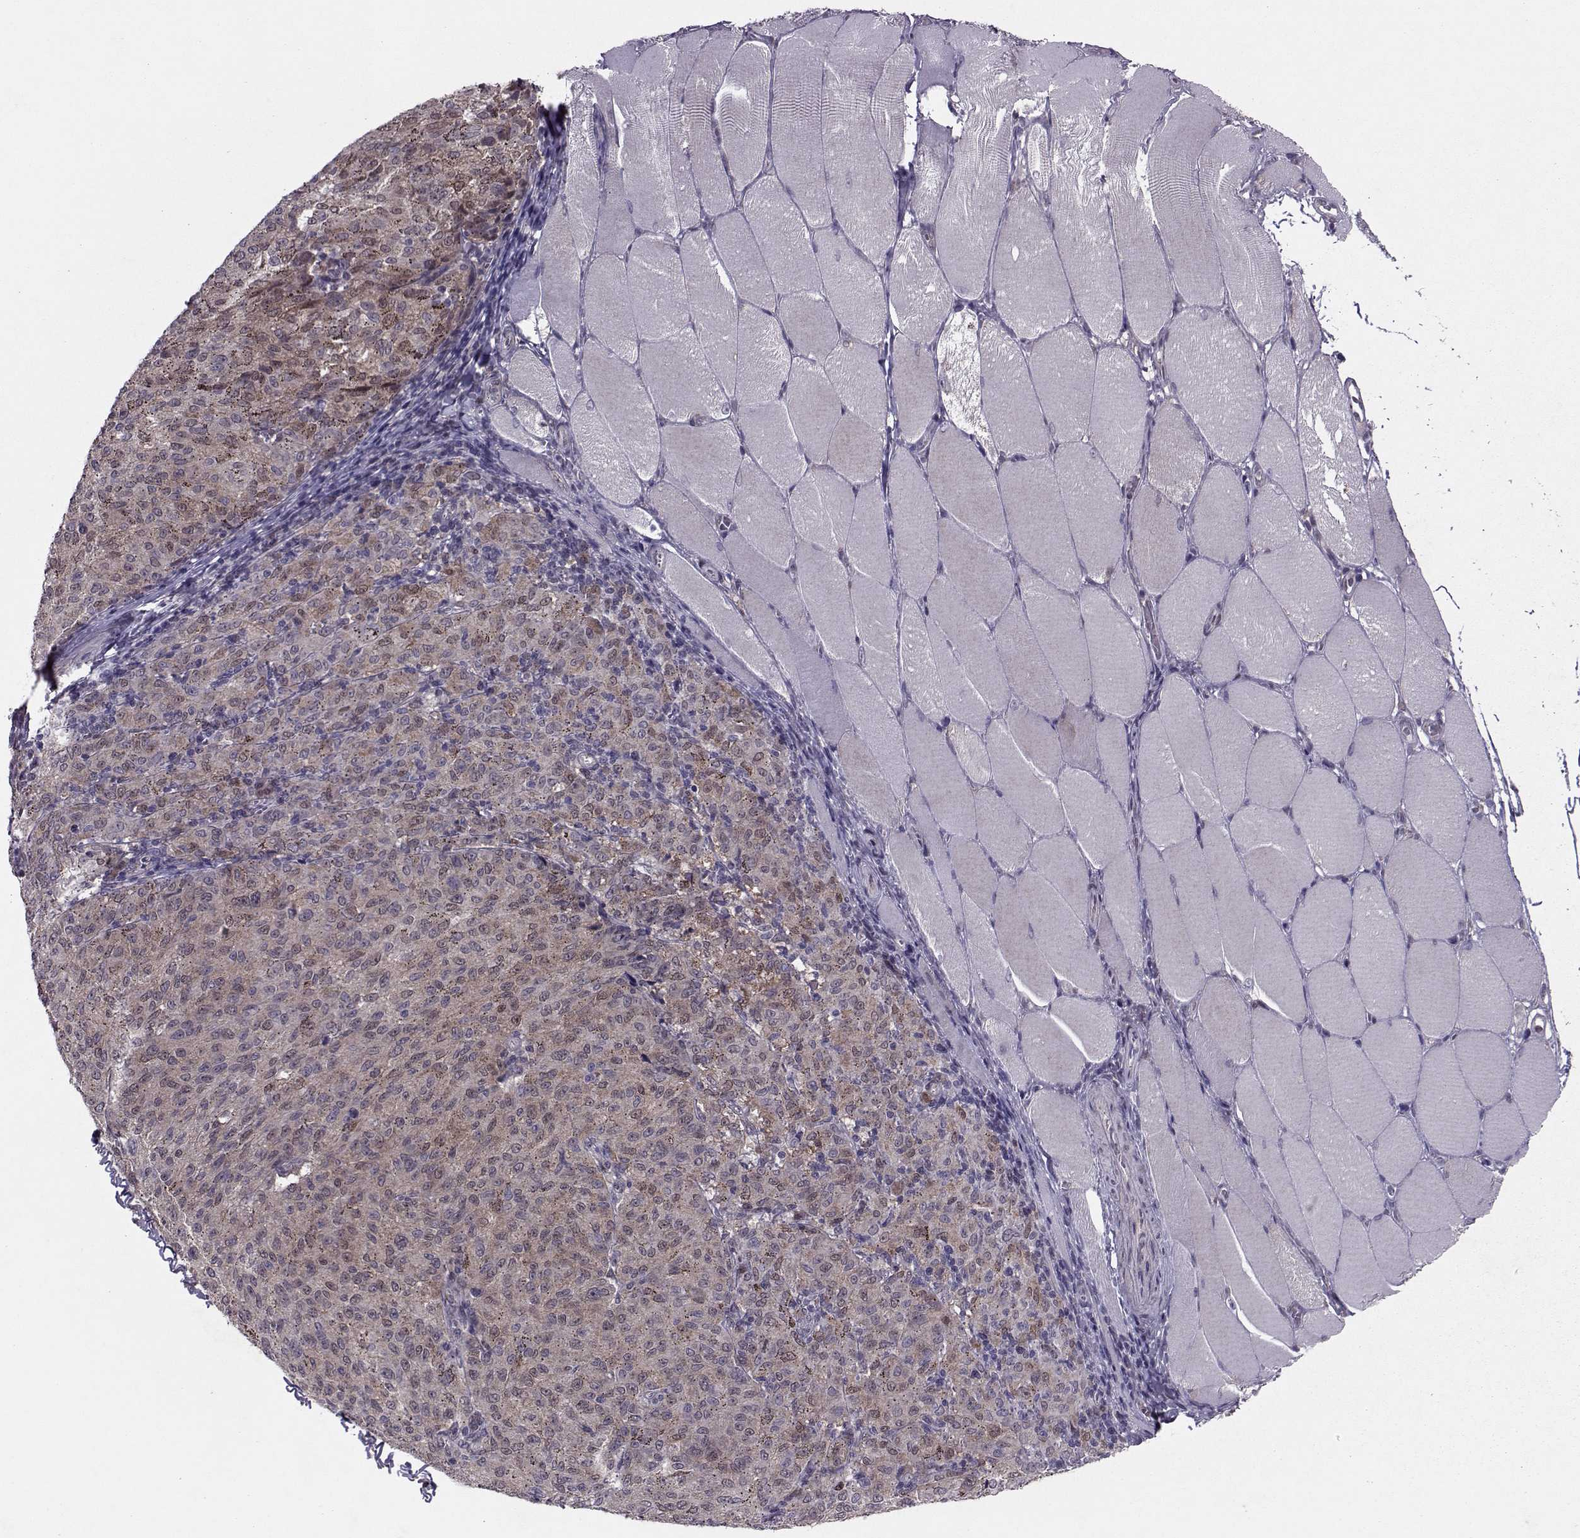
{"staining": {"intensity": "weak", "quantity": "25%-75%", "location": "cytoplasmic/membranous"}, "tissue": "melanoma", "cell_type": "Tumor cells", "image_type": "cancer", "snomed": [{"axis": "morphology", "description": "Malignant melanoma, NOS"}, {"axis": "topography", "description": "Skin"}], "caption": "Malignant melanoma tissue exhibits weak cytoplasmic/membranous staining in approximately 25%-75% of tumor cells, visualized by immunohistochemistry. (DAB = brown stain, brightfield microscopy at high magnification).", "gene": "CDK4", "patient": {"sex": "female", "age": 72}}